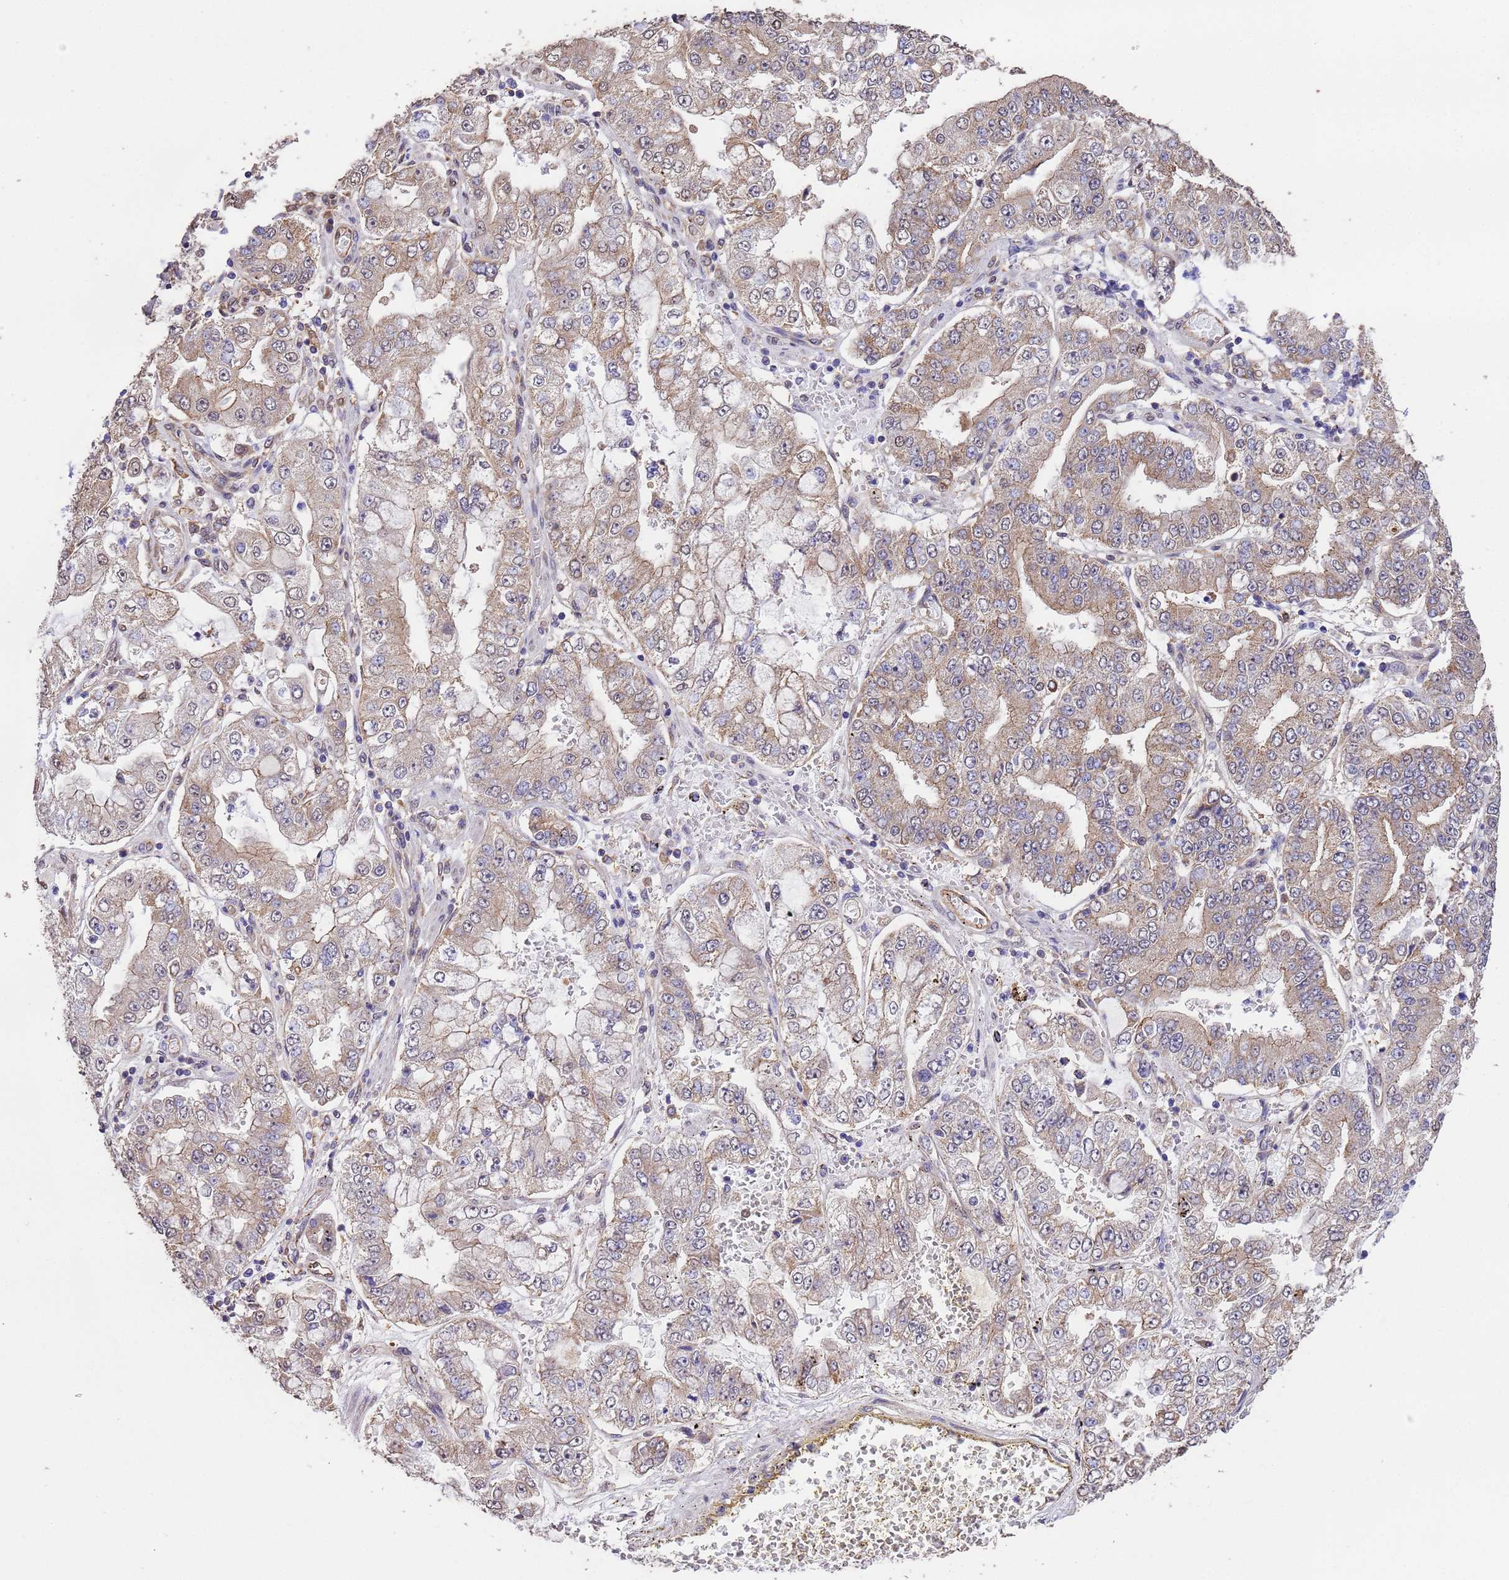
{"staining": {"intensity": "weak", "quantity": "25%-75%", "location": "cytoplasmic/membranous"}, "tissue": "stomach cancer", "cell_type": "Tumor cells", "image_type": "cancer", "snomed": [{"axis": "morphology", "description": "Adenocarcinoma, NOS"}, {"axis": "topography", "description": "Stomach"}], "caption": "Weak cytoplasmic/membranous staining is identified in about 25%-75% of tumor cells in adenocarcinoma (stomach). (DAB = brown stain, brightfield microscopy at high magnification).", "gene": "NPHP1", "patient": {"sex": "male", "age": 76}}